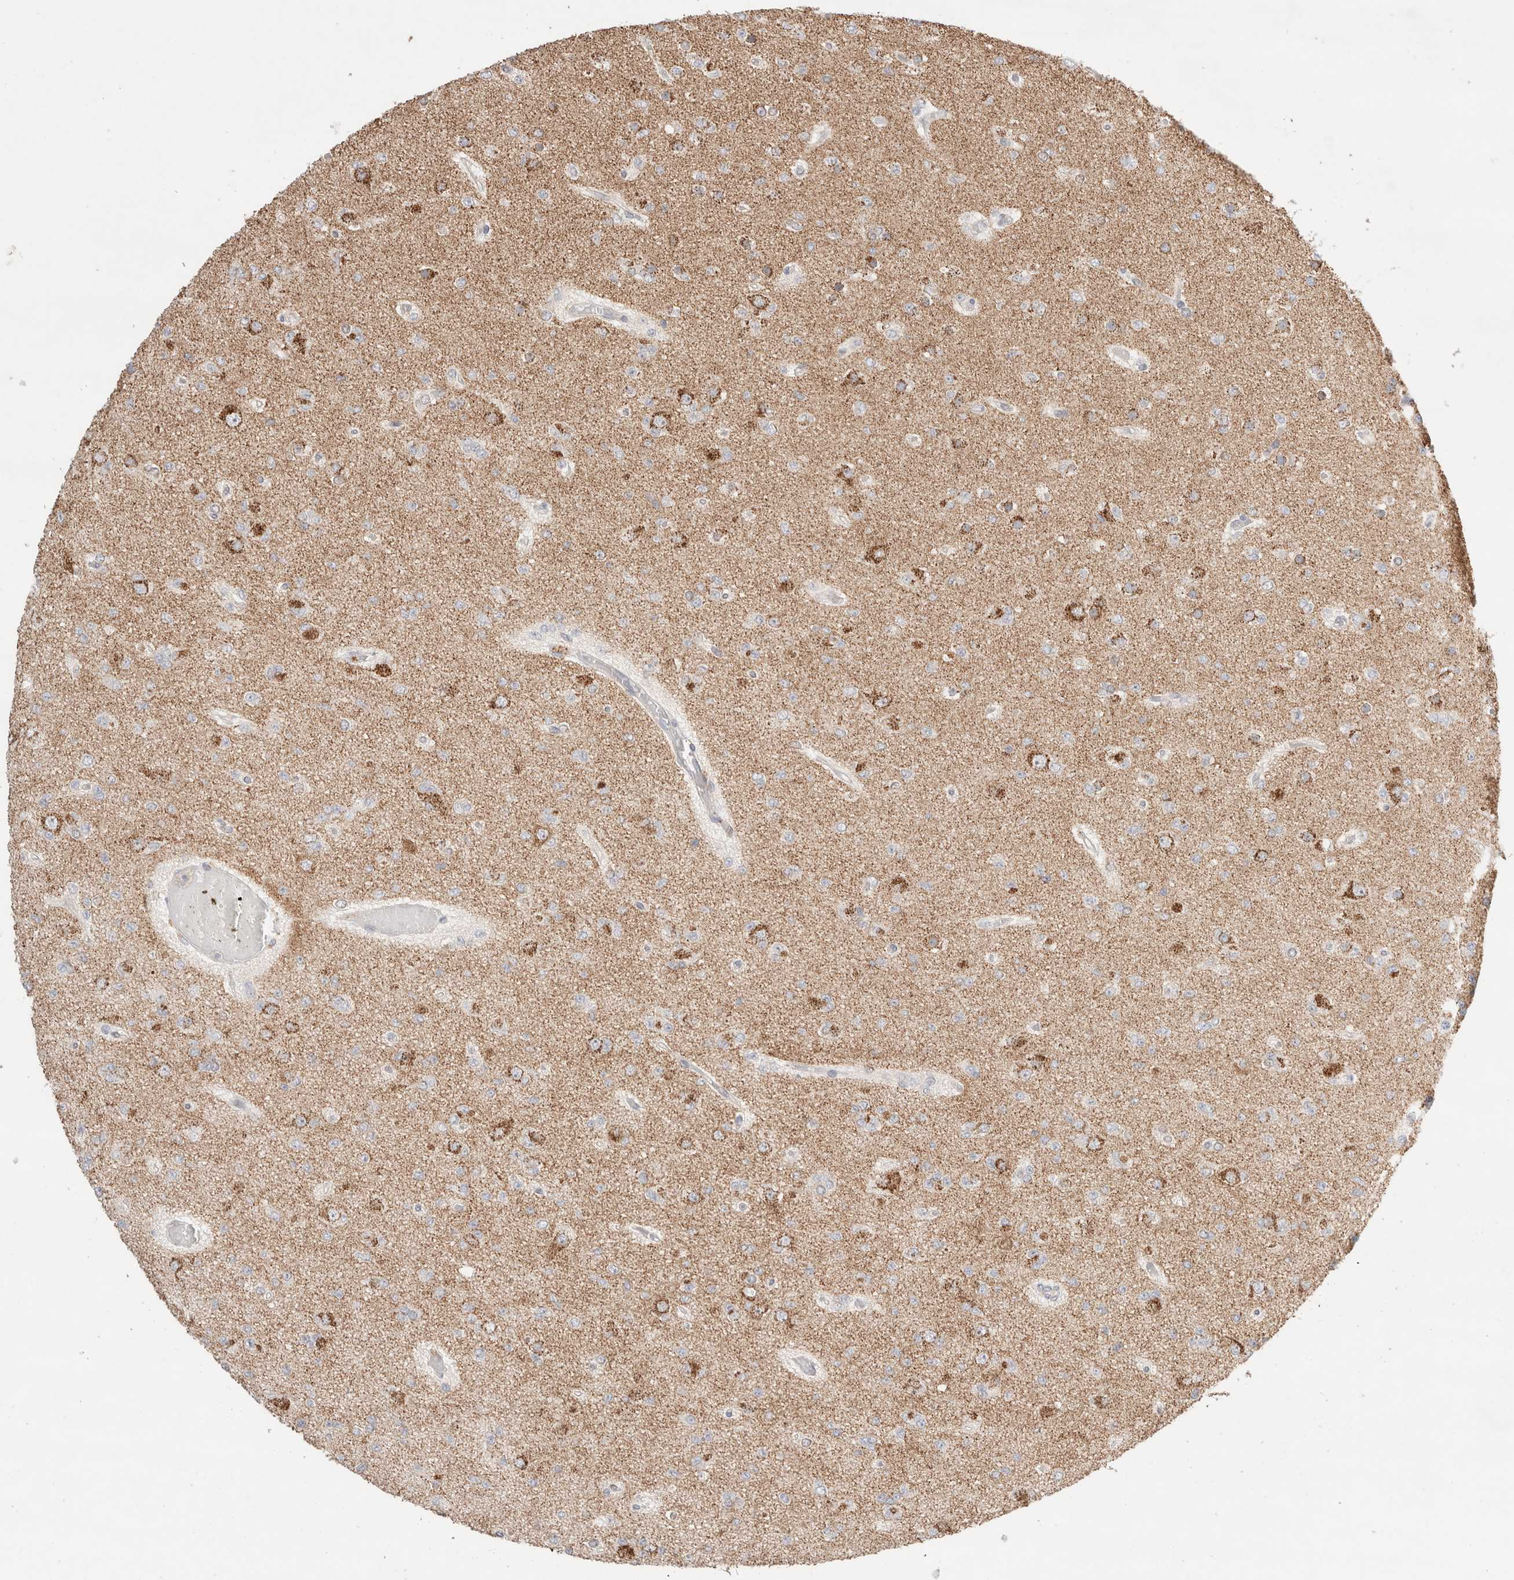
{"staining": {"intensity": "moderate", "quantity": "<25%", "location": "cytoplasmic/membranous"}, "tissue": "glioma", "cell_type": "Tumor cells", "image_type": "cancer", "snomed": [{"axis": "morphology", "description": "Glioma, malignant, Low grade"}, {"axis": "topography", "description": "Brain"}], "caption": "This micrograph demonstrates glioma stained with immunohistochemistry to label a protein in brown. The cytoplasmic/membranous of tumor cells show moderate positivity for the protein. Nuclei are counter-stained blue.", "gene": "TRIM41", "patient": {"sex": "female", "age": 22}}